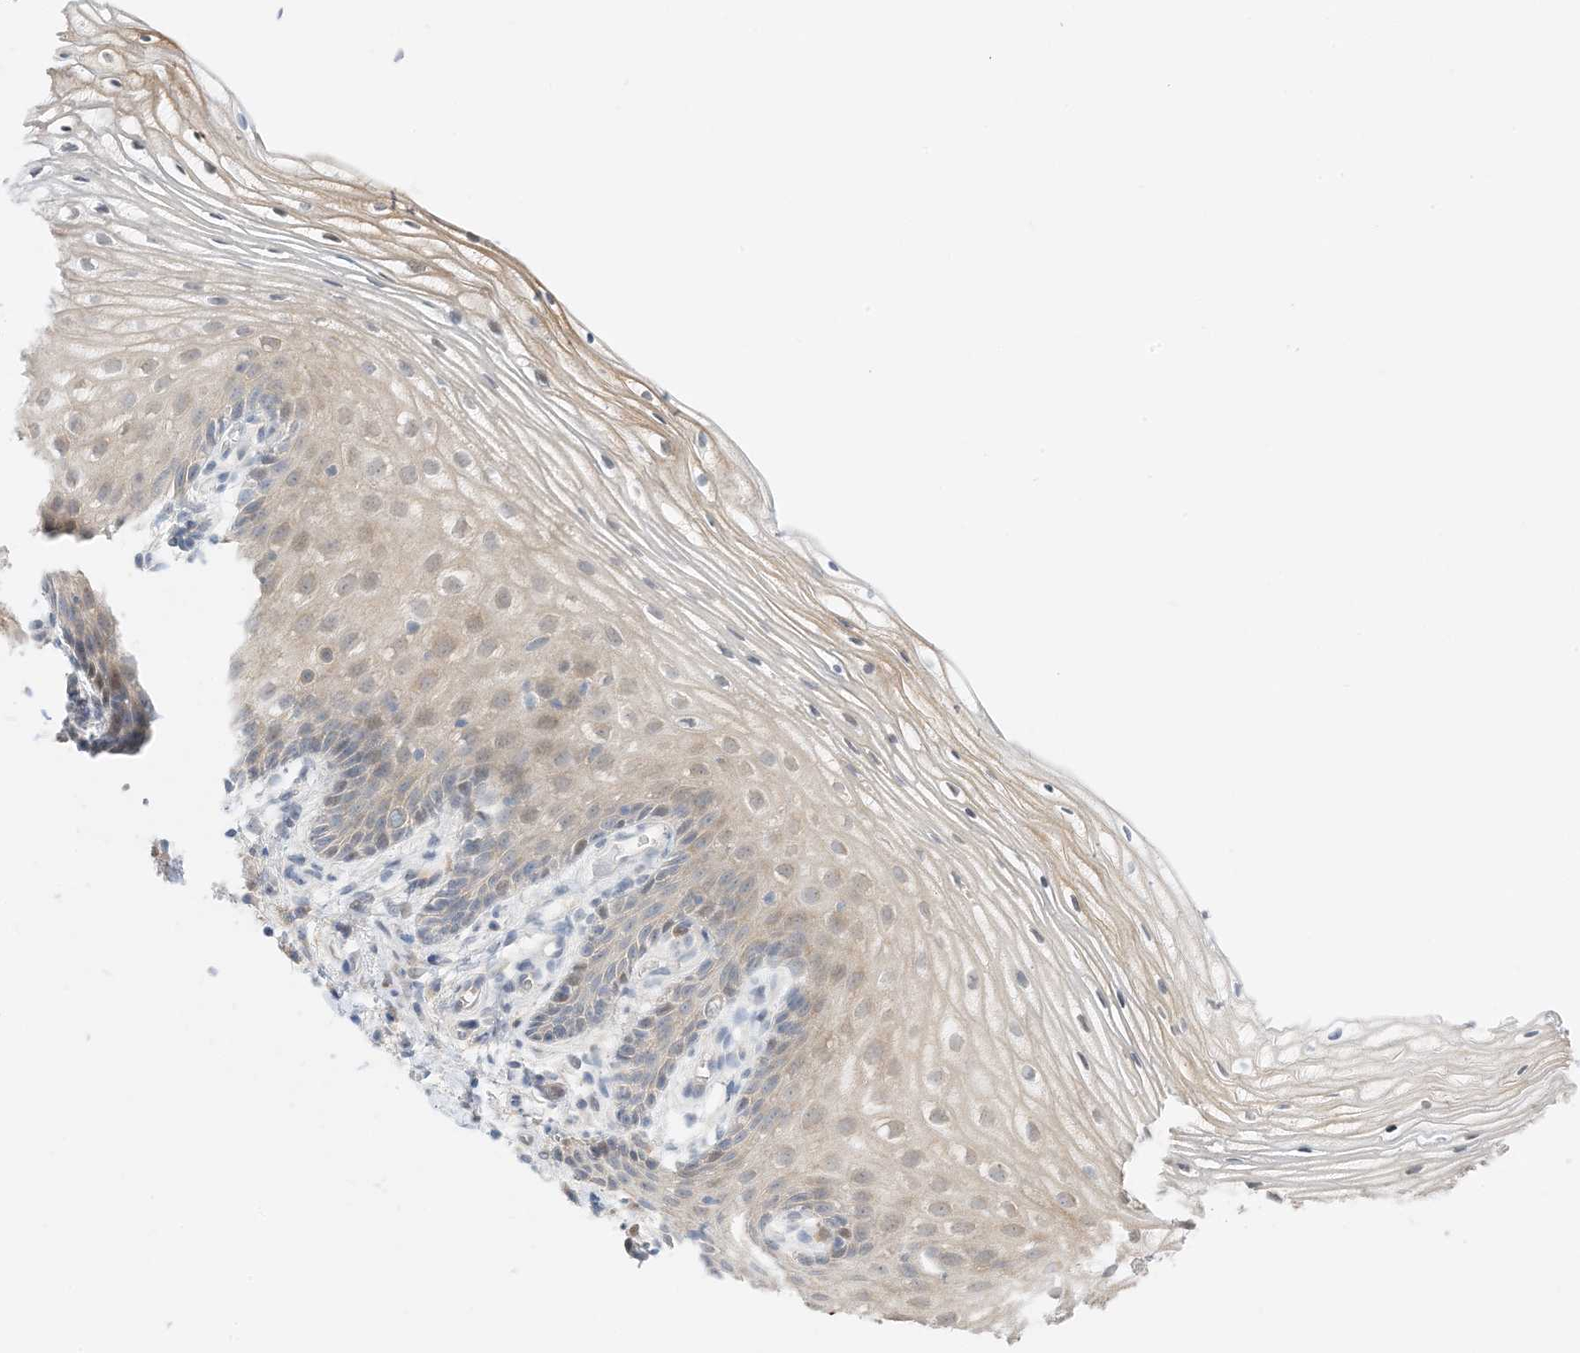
{"staining": {"intensity": "negative", "quantity": "none", "location": "none"}, "tissue": "vagina", "cell_type": "Squamous epithelial cells", "image_type": "normal", "snomed": [{"axis": "morphology", "description": "Normal tissue, NOS"}, {"axis": "topography", "description": "Vagina"}], "caption": "IHC of benign human vagina reveals no positivity in squamous epithelial cells.", "gene": "KIFBP", "patient": {"sex": "female", "age": 60}}